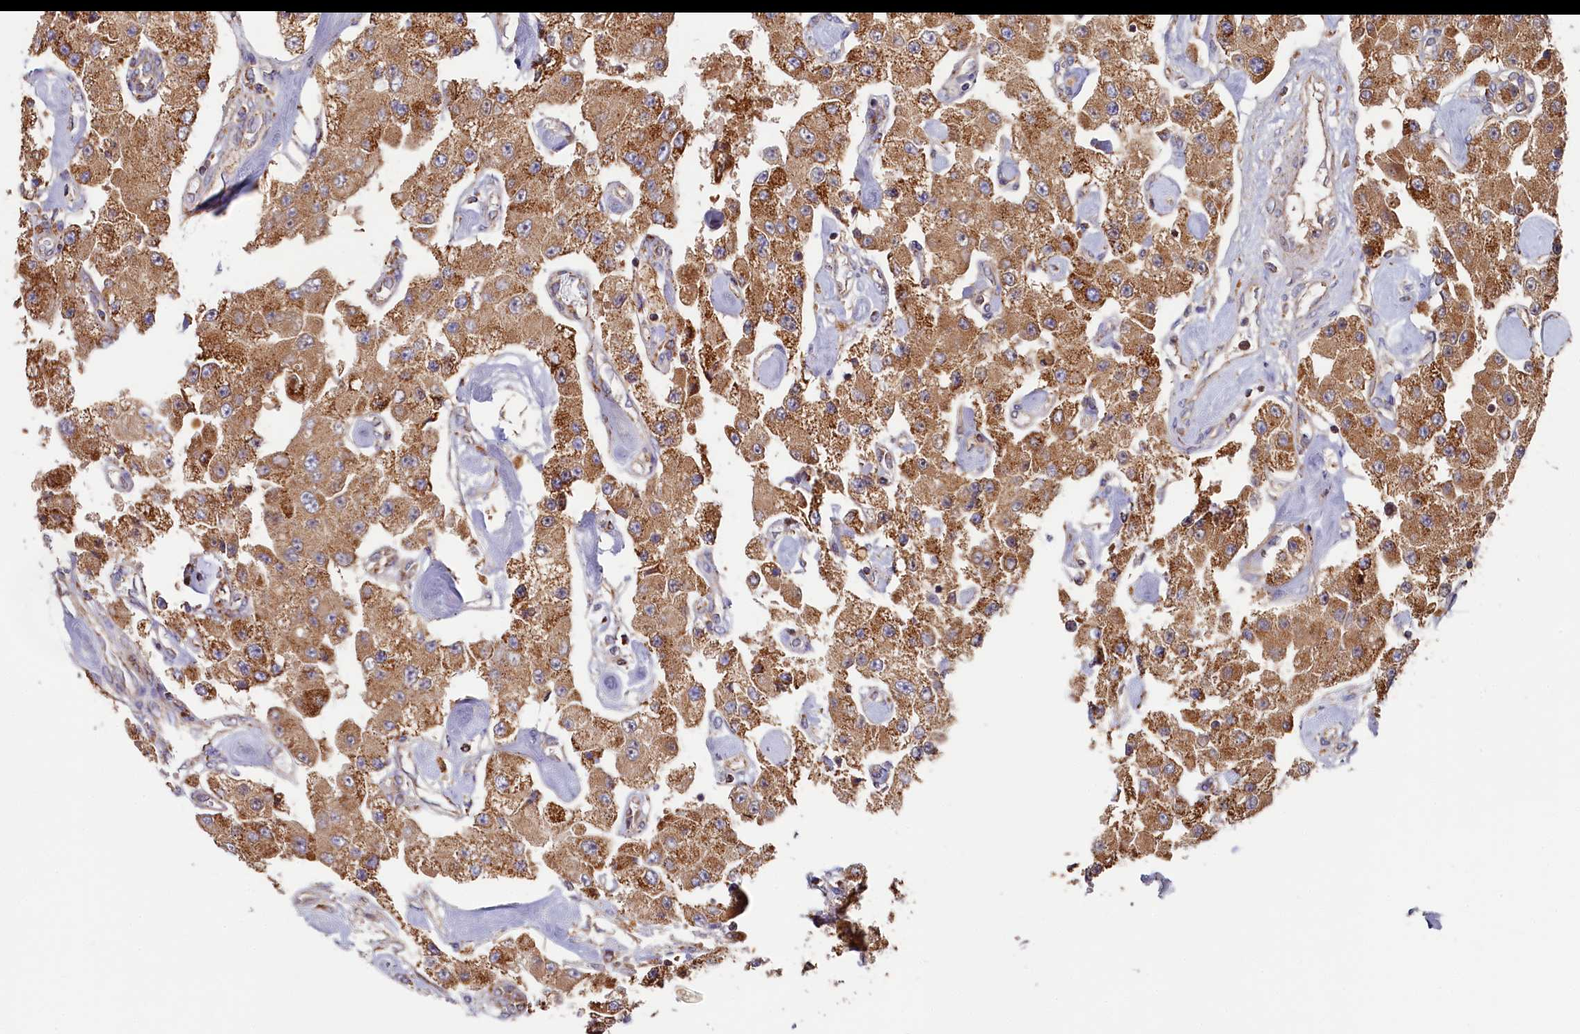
{"staining": {"intensity": "moderate", "quantity": ">75%", "location": "cytoplasmic/membranous"}, "tissue": "carcinoid", "cell_type": "Tumor cells", "image_type": "cancer", "snomed": [{"axis": "morphology", "description": "Carcinoid, malignant, NOS"}, {"axis": "topography", "description": "Pancreas"}], "caption": "Immunohistochemical staining of carcinoid exhibits medium levels of moderate cytoplasmic/membranous staining in about >75% of tumor cells.", "gene": "HAUS2", "patient": {"sex": "male", "age": 41}}